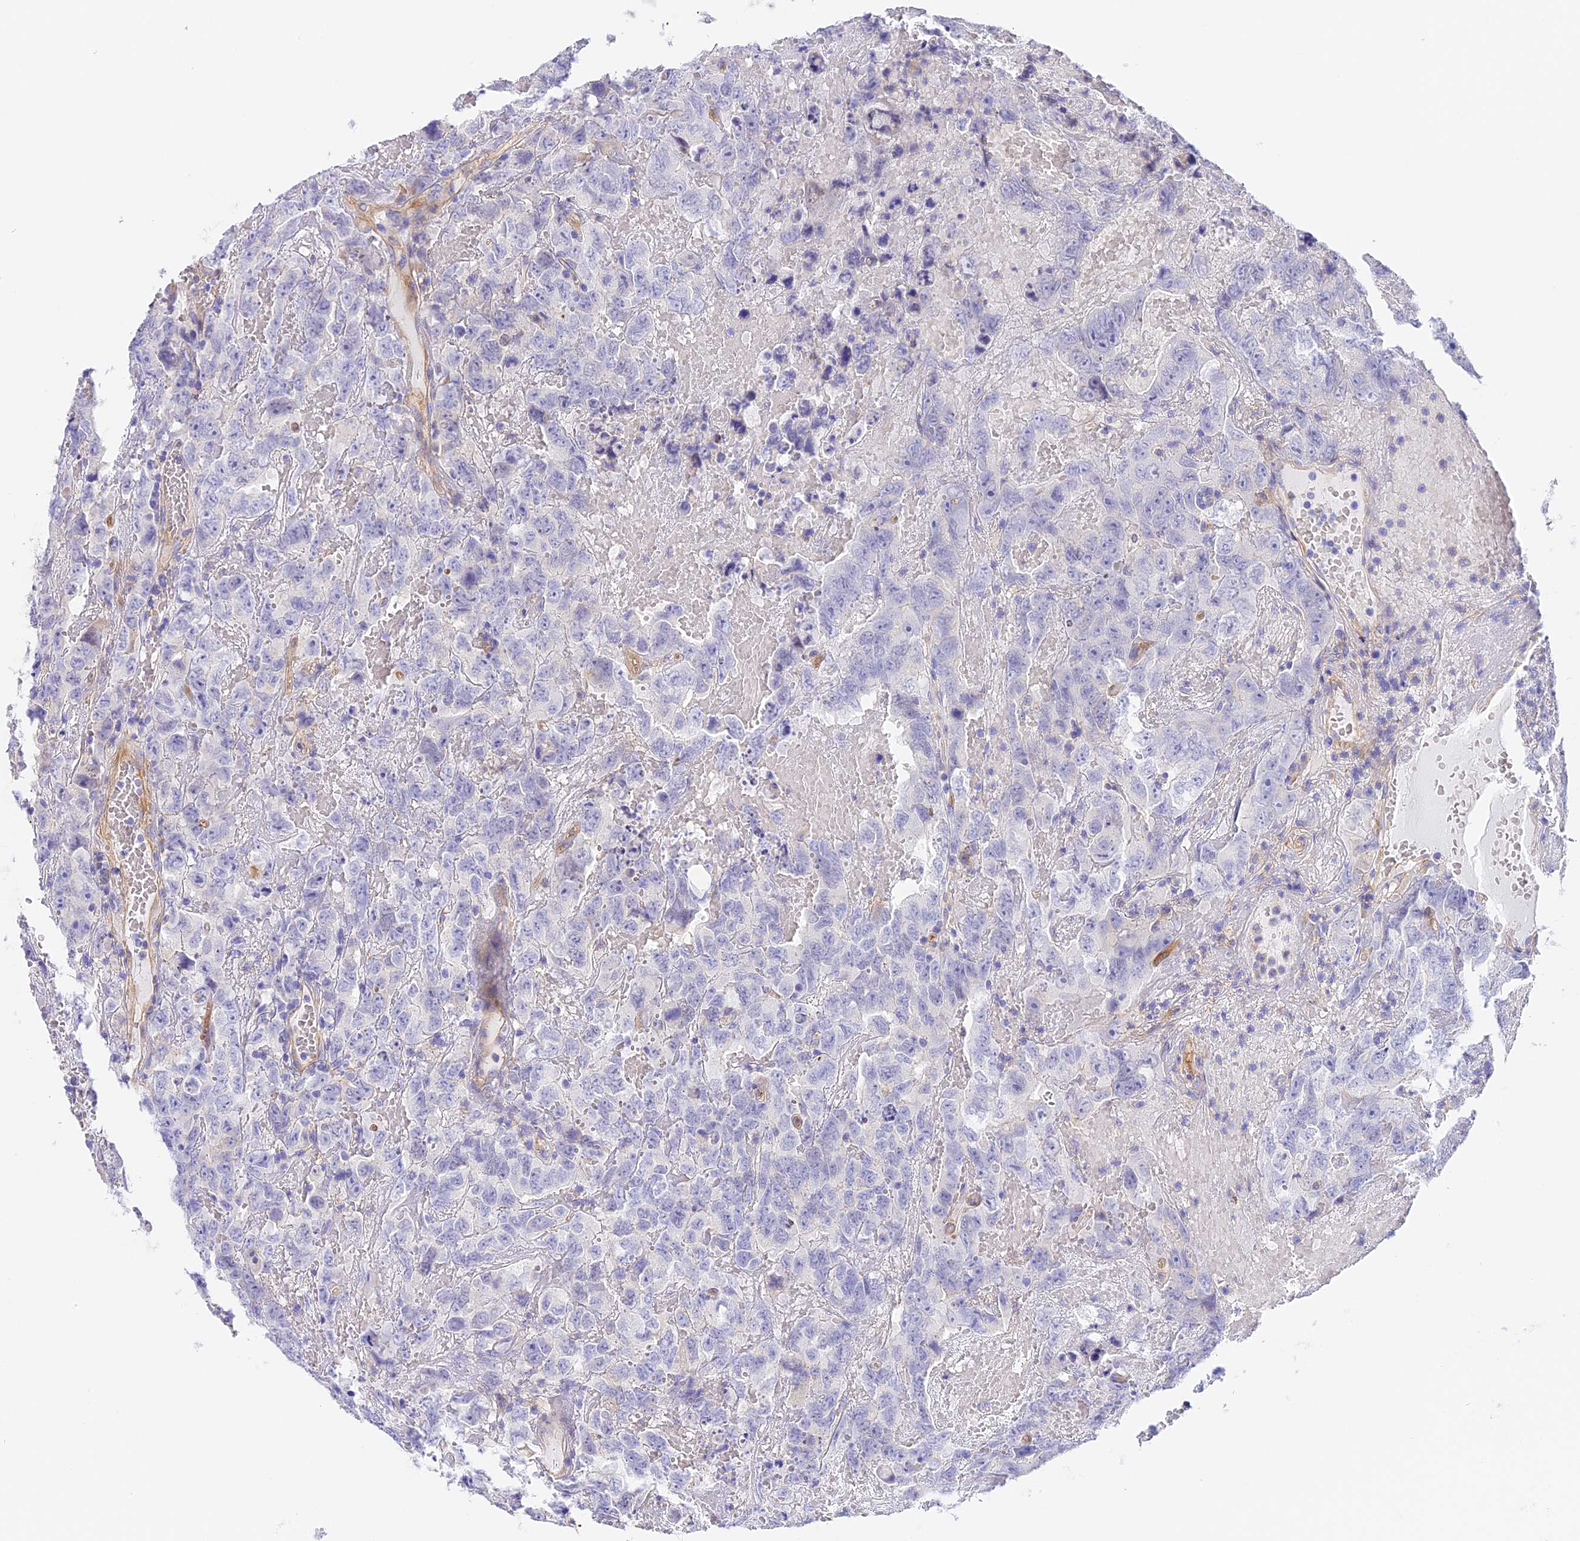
{"staining": {"intensity": "negative", "quantity": "none", "location": "none"}, "tissue": "testis cancer", "cell_type": "Tumor cells", "image_type": "cancer", "snomed": [{"axis": "morphology", "description": "Carcinoma, Embryonal, NOS"}, {"axis": "topography", "description": "Testis"}], "caption": "A high-resolution photomicrograph shows IHC staining of testis cancer (embryonal carcinoma), which exhibits no significant expression in tumor cells.", "gene": "HOMER3", "patient": {"sex": "male", "age": 45}}